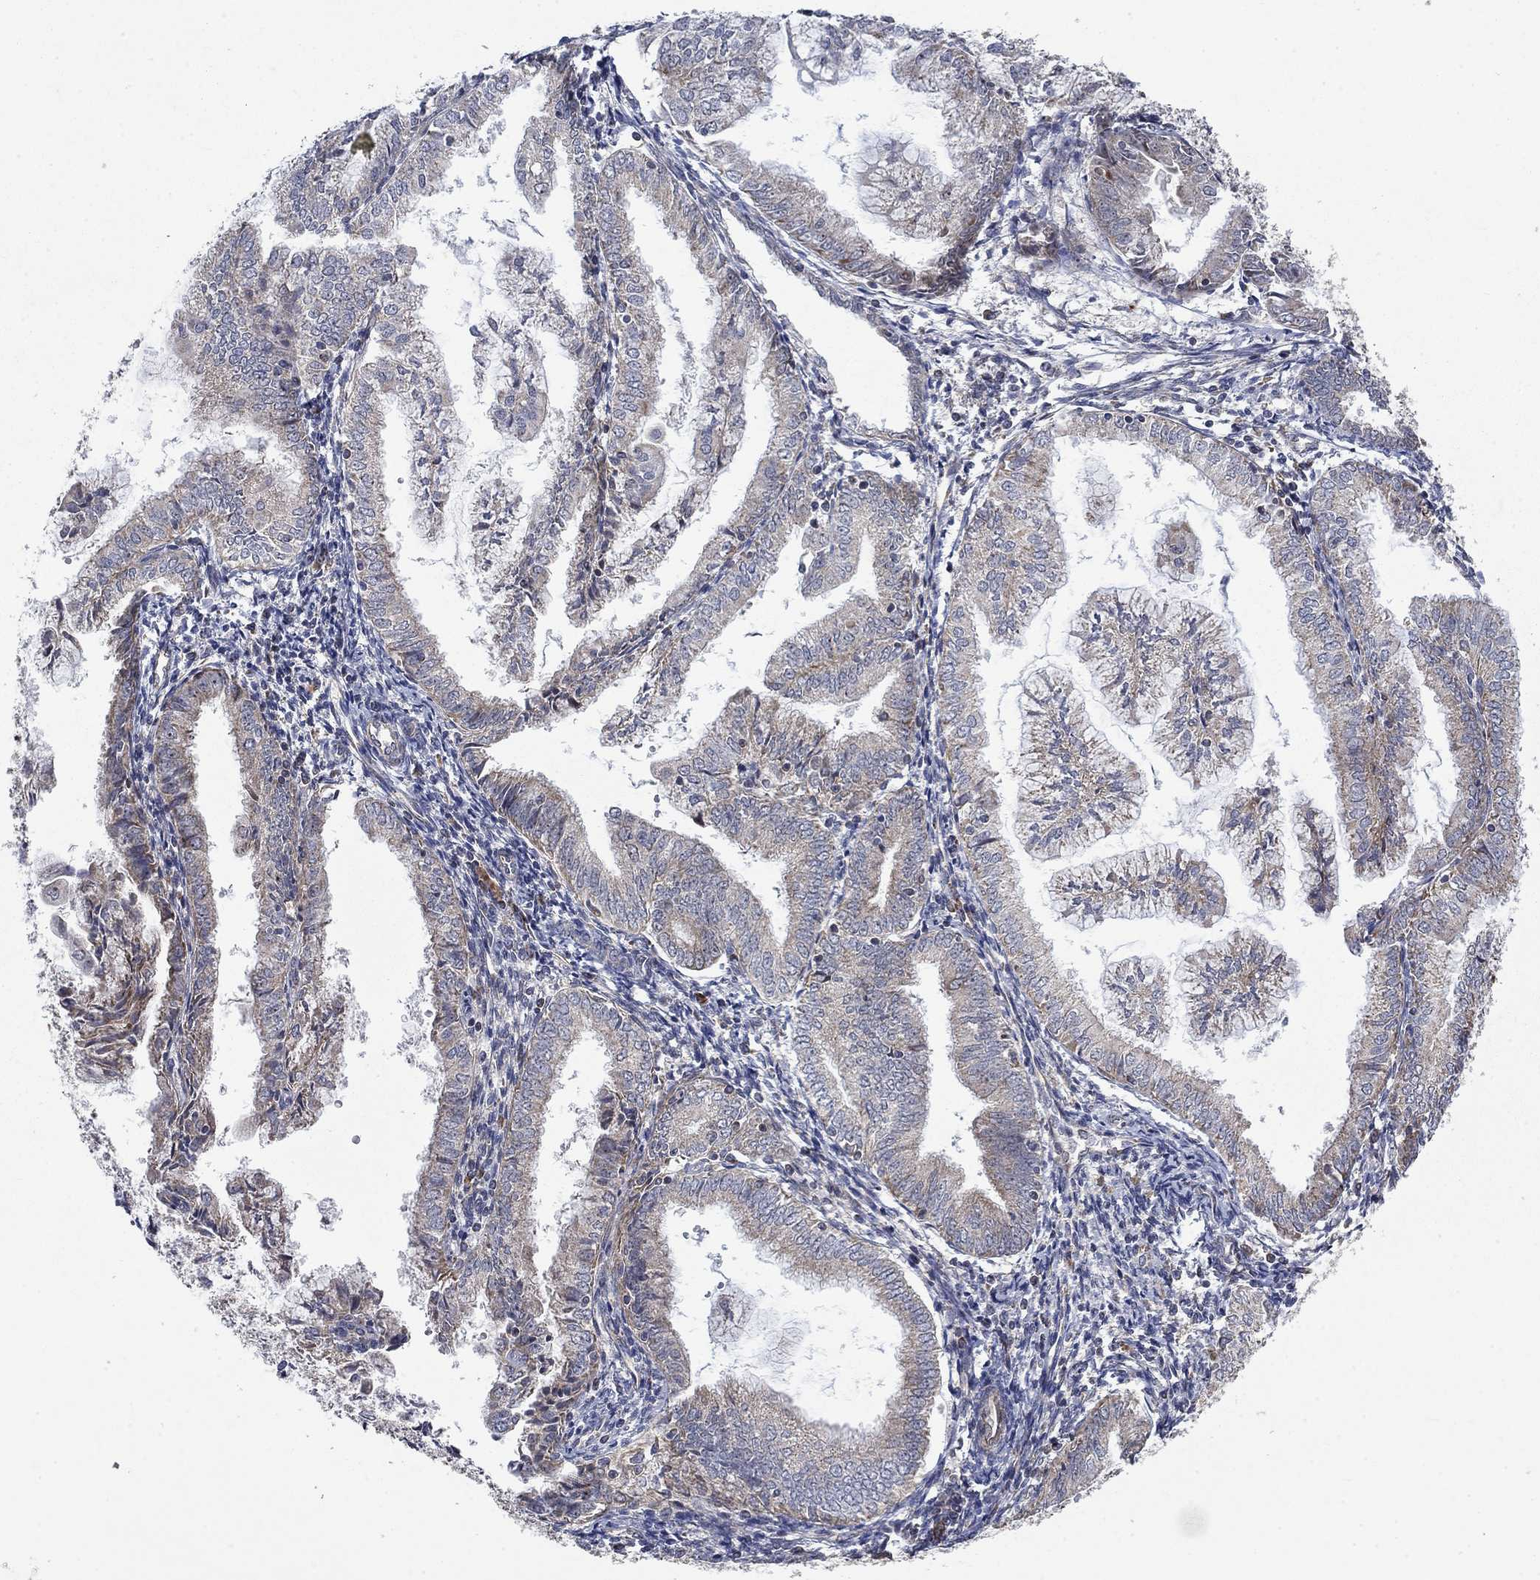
{"staining": {"intensity": "weak", "quantity": "<25%", "location": "cytoplasmic/membranous"}, "tissue": "endometrial cancer", "cell_type": "Tumor cells", "image_type": "cancer", "snomed": [{"axis": "morphology", "description": "Adenocarcinoma, NOS"}, {"axis": "topography", "description": "Endometrium"}], "caption": "Endometrial cancer was stained to show a protein in brown. There is no significant positivity in tumor cells.", "gene": "NDUFC1", "patient": {"sex": "female", "age": 56}}